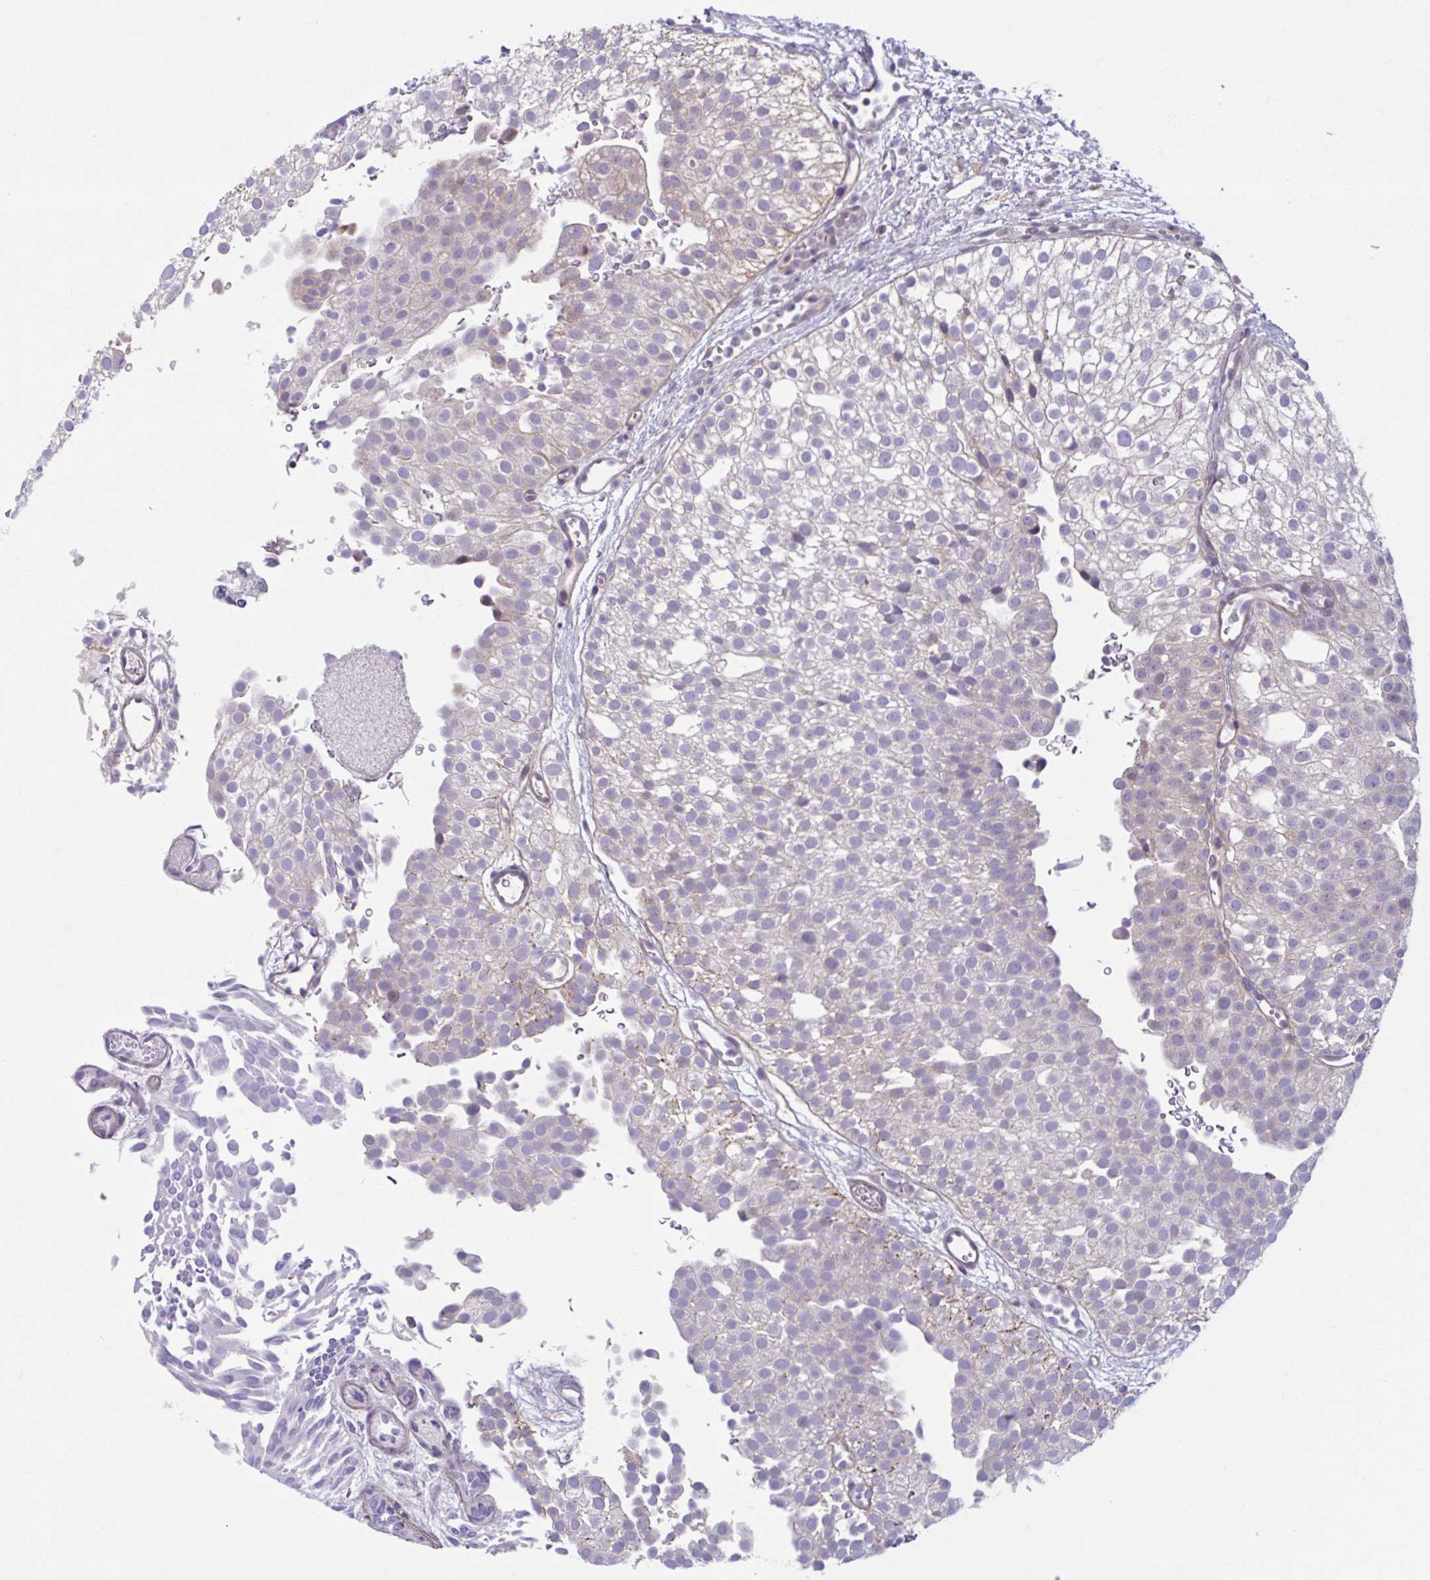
{"staining": {"intensity": "moderate", "quantity": "<25%", "location": "cytoplasmic/membranous"}, "tissue": "urothelial cancer", "cell_type": "Tumor cells", "image_type": "cancer", "snomed": [{"axis": "morphology", "description": "Urothelial carcinoma, Low grade"}, {"axis": "topography", "description": "Urinary bladder"}], "caption": "Immunohistochemical staining of human urothelial cancer shows low levels of moderate cytoplasmic/membranous protein staining in approximately <25% of tumor cells.", "gene": "CHST3", "patient": {"sex": "male", "age": 78}}